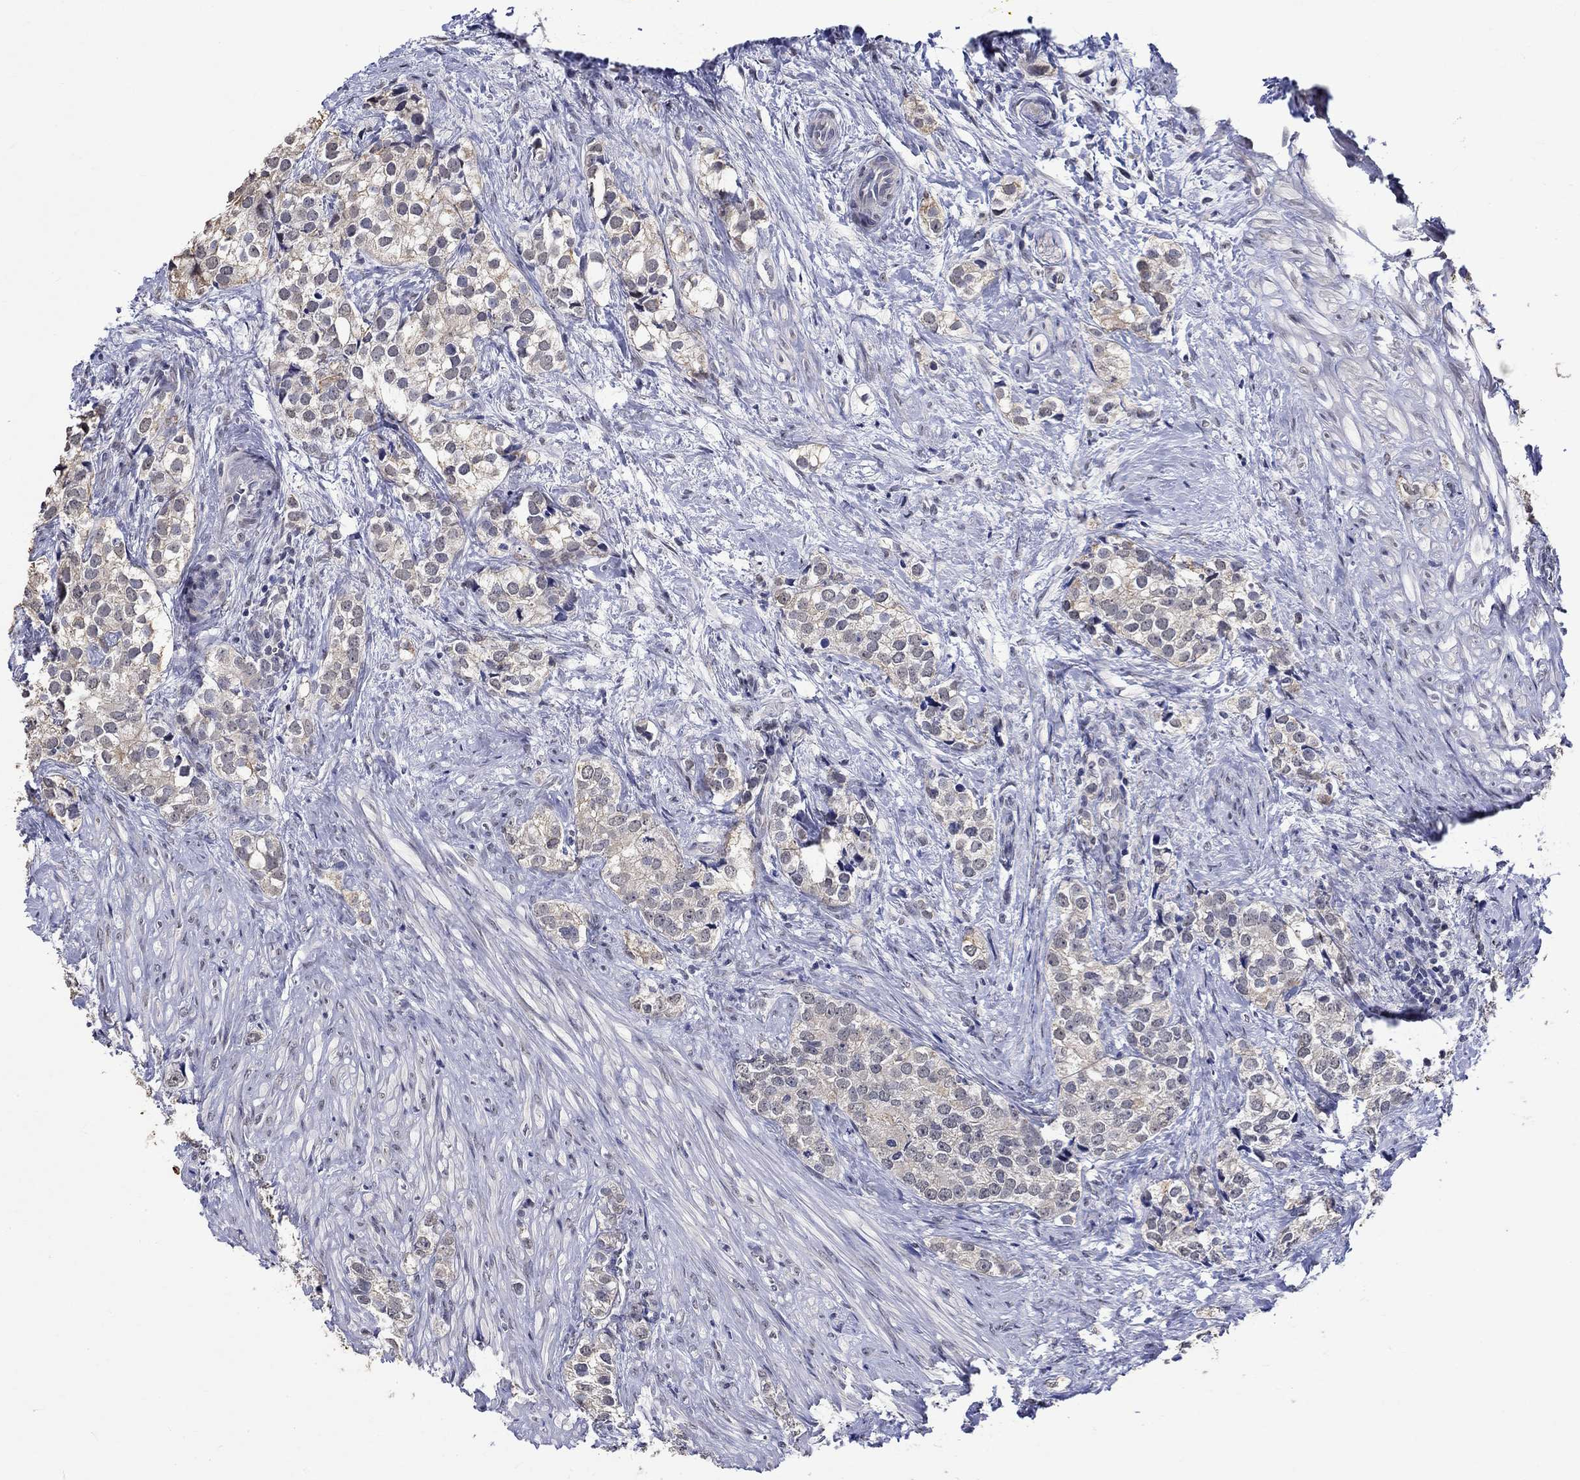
{"staining": {"intensity": "negative", "quantity": "none", "location": "none"}, "tissue": "prostate cancer", "cell_type": "Tumor cells", "image_type": "cancer", "snomed": [{"axis": "morphology", "description": "Adenocarcinoma, NOS"}, {"axis": "topography", "description": "Prostate and seminal vesicle, NOS"}], "caption": "Prostate cancer (adenocarcinoma) was stained to show a protein in brown. There is no significant staining in tumor cells. Nuclei are stained in blue.", "gene": "DDX3Y", "patient": {"sex": "male", "age": 63}}